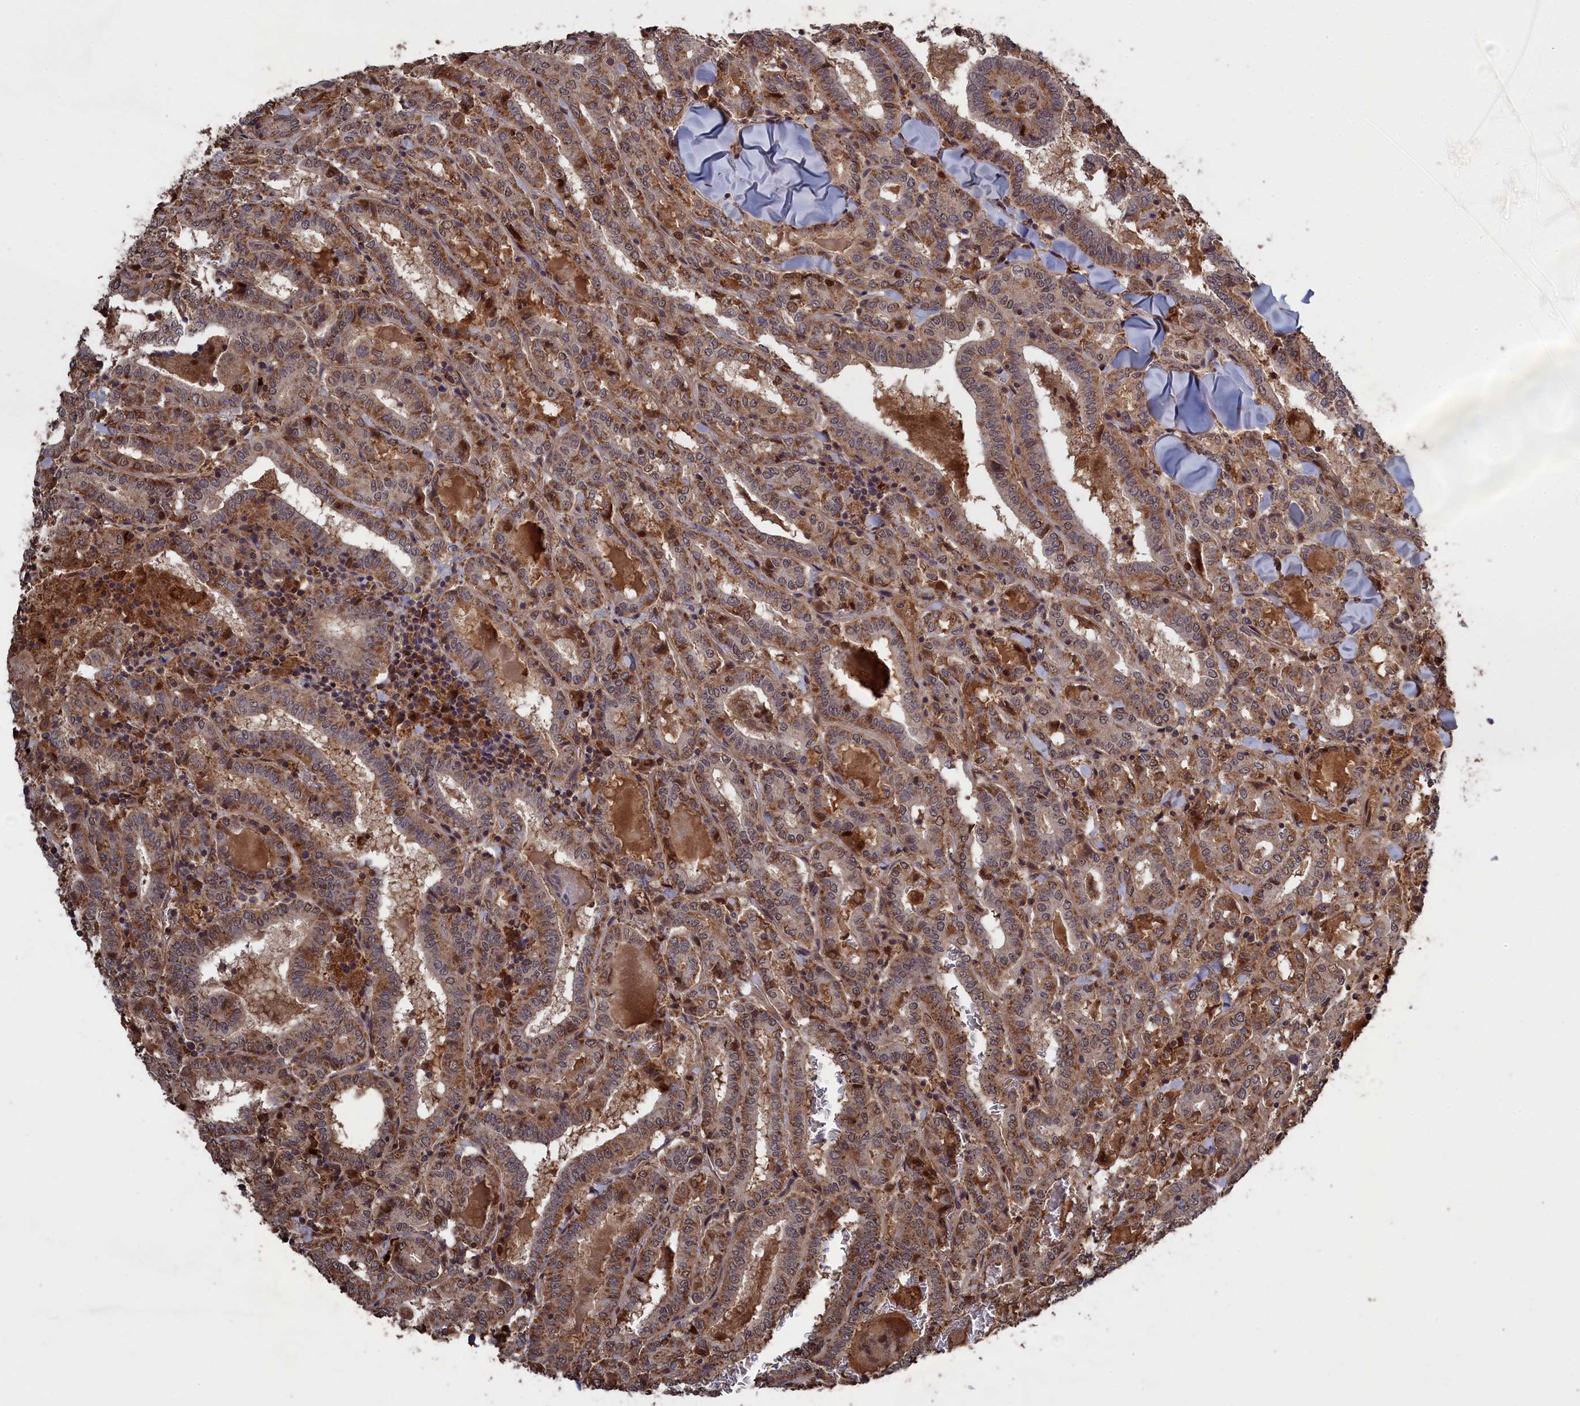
{"staining": {"intensity": "moderate", "quantity": ">75%", "location": "cytoplasmic/membranous,nuclear"}, "tissue": "thyroid cancer", "cell_type": "Tumor cells", "image_type": "cancer", "snomed": [{"axis": "morphology", "description": "Papillary adenocarcinoma, NOS"}, {"axis": "topography", "description": "Thyroid gland"}], "caption": "This image displays thyroid cancer (papillary adenocarcinoma) stained with immunohistochemistry (IHC) to label a protein in brown. The cytoplasmic/membranous and nuclear of tumor cells show moderate positivity for the protein. Nuclei are counter-stained blue.", "gene": "CEACAM21", "patient": {"sex": "female", "age": 72}}